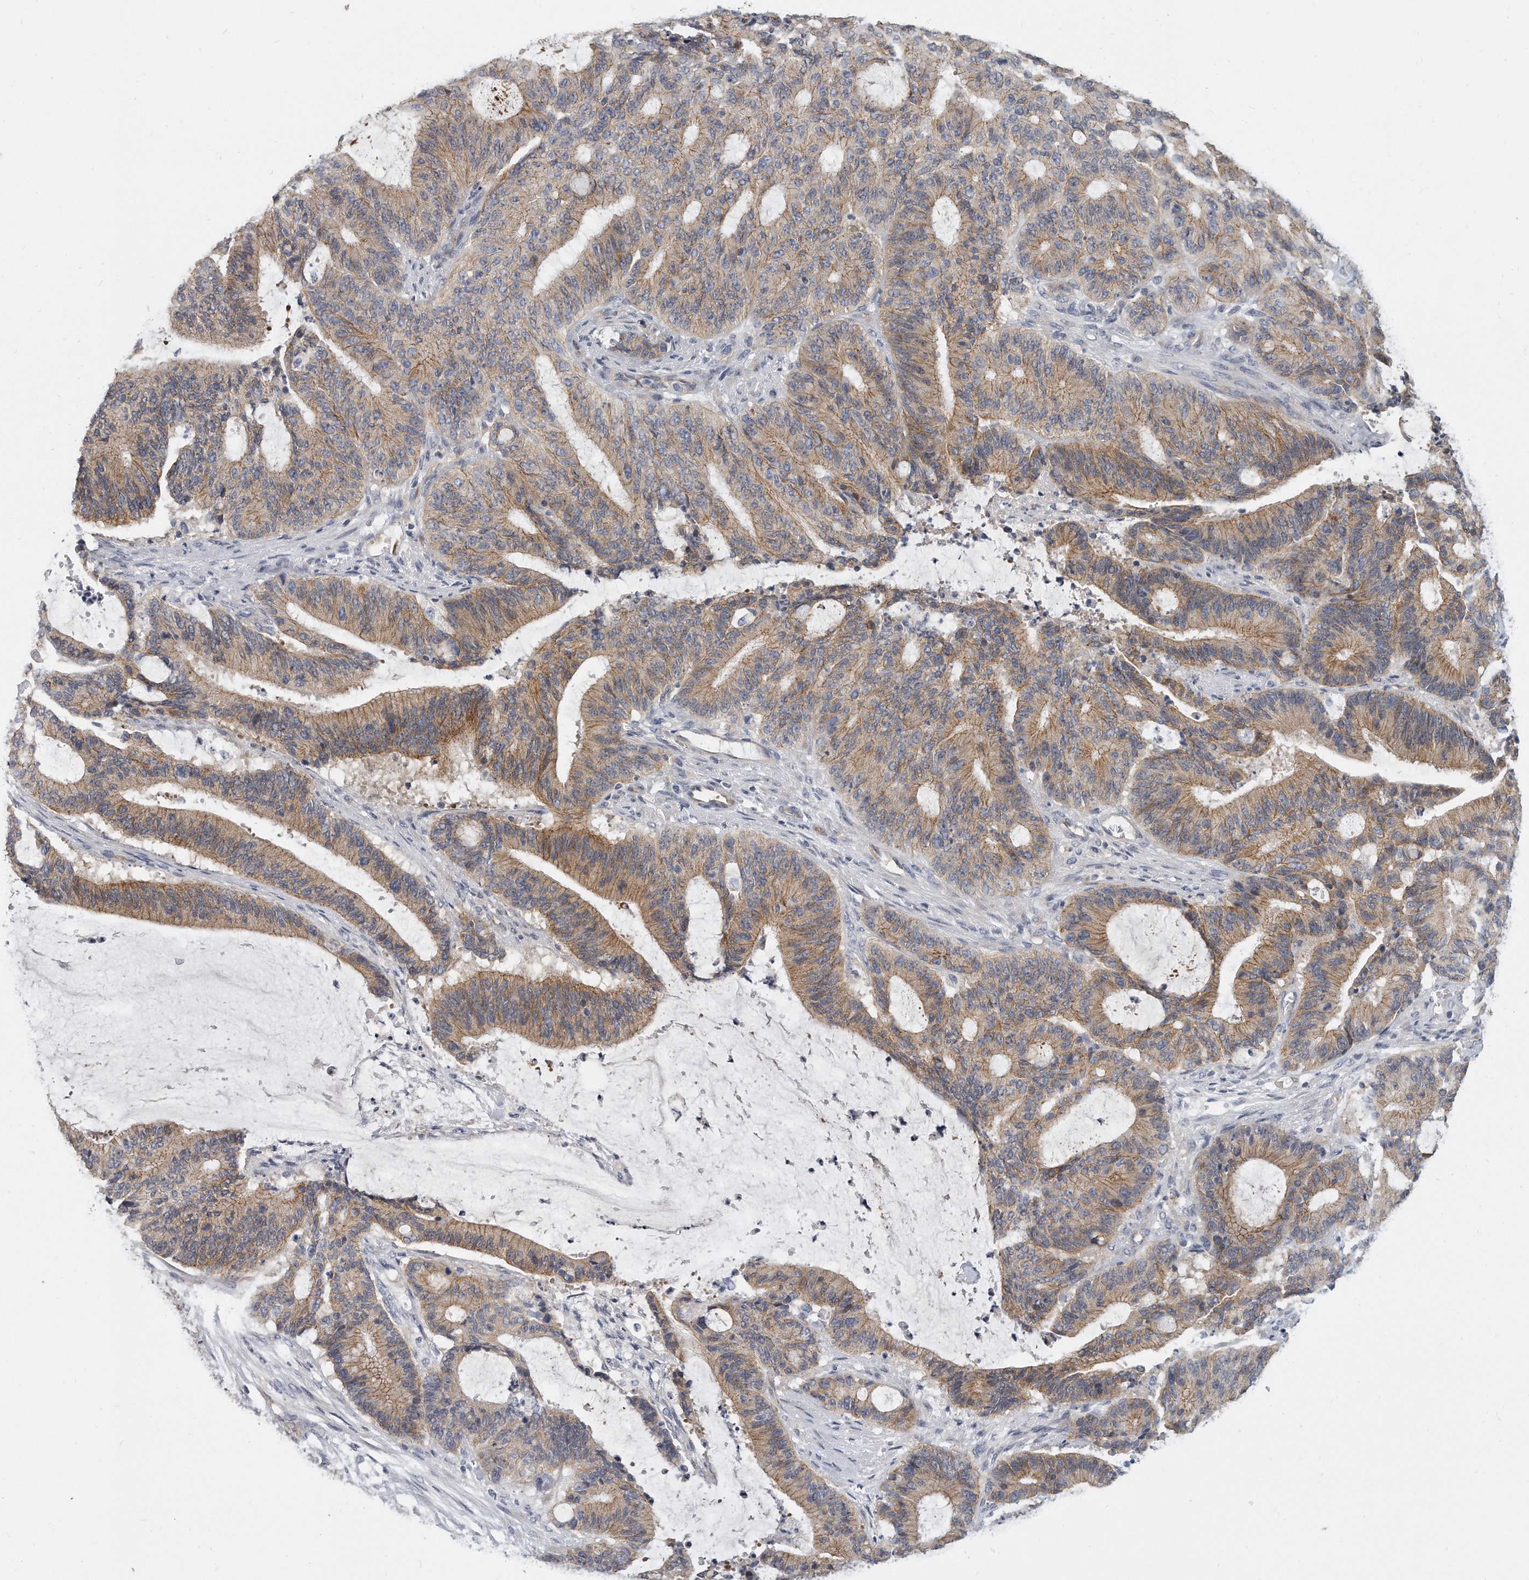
{"staining": {"intensity": "moderate", "quantity": ">75%", "location": "cytoplasmic/membranous"}, "tissue": "liver cancer", "cell_type": "Tumor cells", "image_type": "cancer", "snomed": [{"axis": "morphology", "description": "Normal tissue, NOS"}, {"axis": "morphology", "description": "Cholangiocarcinoma"}, {"axis": "topography", "description": "Liver"}, {"axis": "topography", "description": "Peripheral nerve tissue"}], "caption": "Protein expression analysis of human liver cancer (cholangiocarcinoma) reveals moderate cytoplasmic/membranous positivity in approximately >75% of tumor cells. (DAB (3,3'-diaminobenzidine) = brown stain, brightfield microscopy at high magnification).", "gene": "PLEKHA6", "patient": {"sex": "female", "age": 73}}